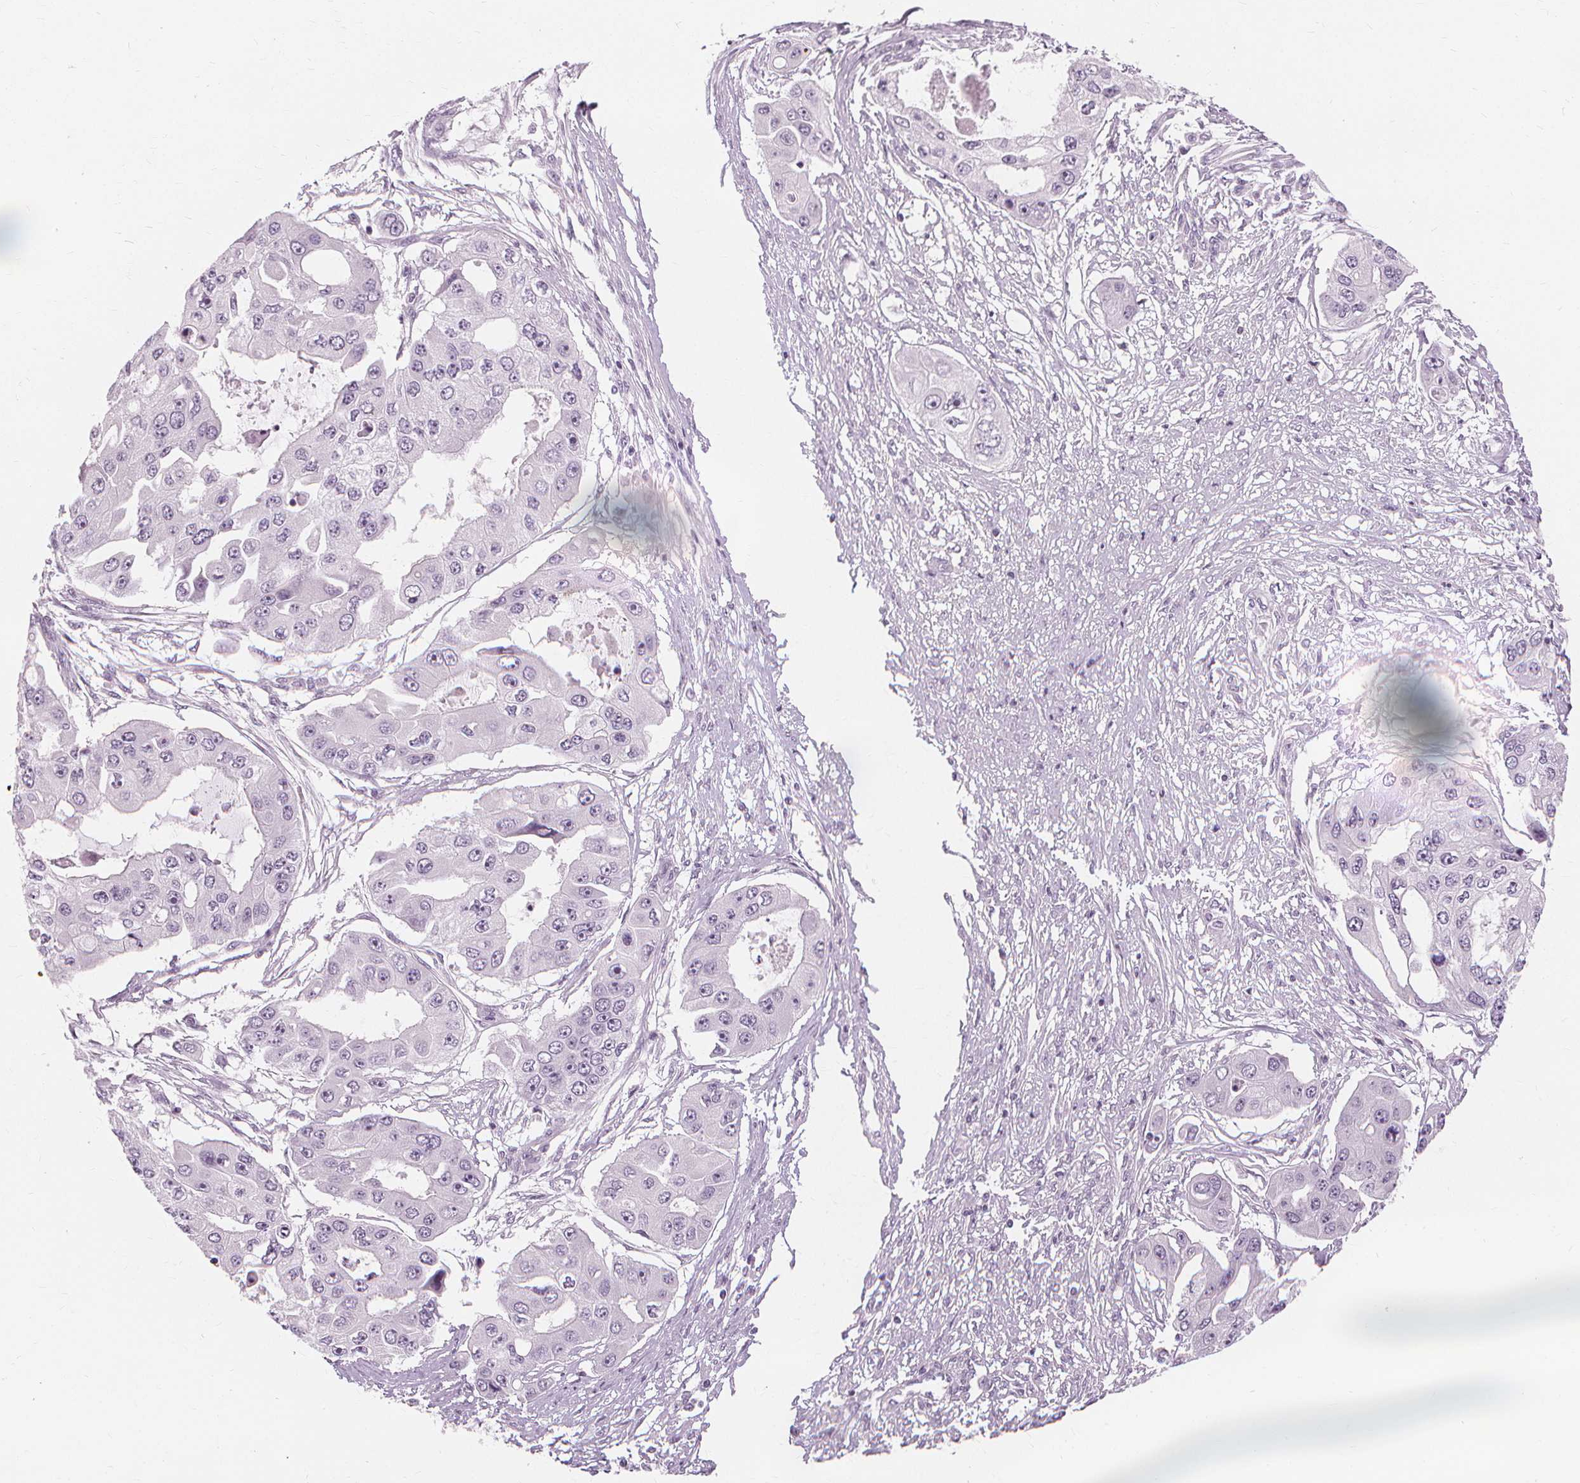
{"staining": {"intensity": "negative", "quantity": "none", "location": "none"}, "tissue": "ovarian cancer", "cell_type": "Tumor cells", "image_type": "cancer", "snomed": [{"axis": "morphology", "description": "Cystadenocarcinoma, serous, NOS"}, {"axis": "topography", "description": "Ovary"}], "caption": "The photomicrograph displays no significant expression in tumor cells of ovarian cancer (serous cystadenocarcinoma). The staining is performed using DAB (3,3'-diaminobenzidine) brown chromogen with nuclei counter-stained in using hematoxylin.", "gene": "MUC12", "patient": {"sex": "female", "age": 56}}